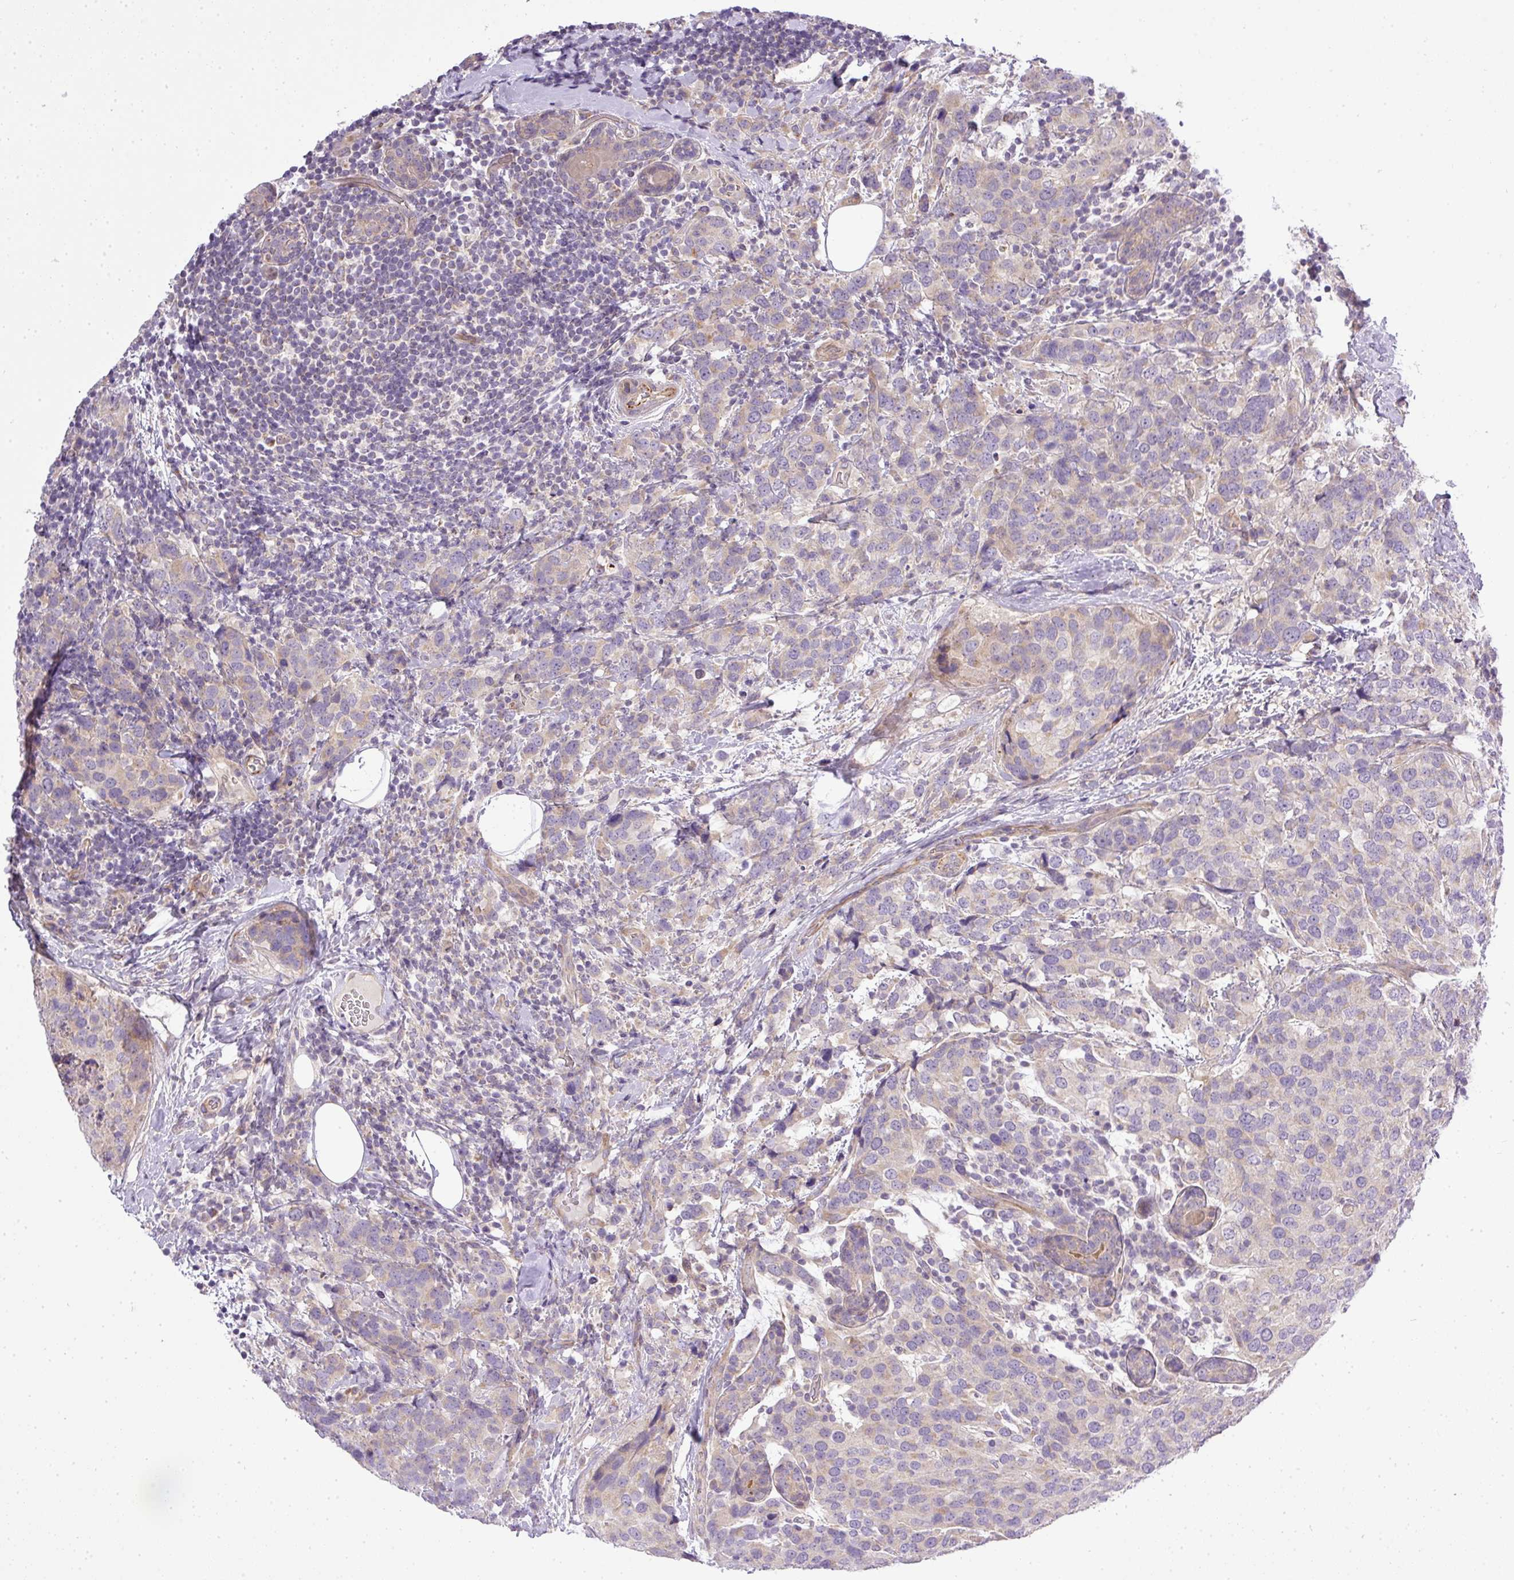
{"staining": {"intensity": "weak", "quantity": "<25%", "location": "cytoplasmic/membranous"}, "tissue": "breast cancer", "cell_type": "Tumor cells", "image_type": "cancer", "snomed": [{"axis": "morphology", "description": "Lobular carcinoma"}, {"axis": "topography", "description": "Breast"}], "caption": "A photomicrograph of human lobular carcinoma (breast) is negative for staining in tumor cells.", "gene": "ZDHHC1", "patient": {"sex": "female", "age": 59}}